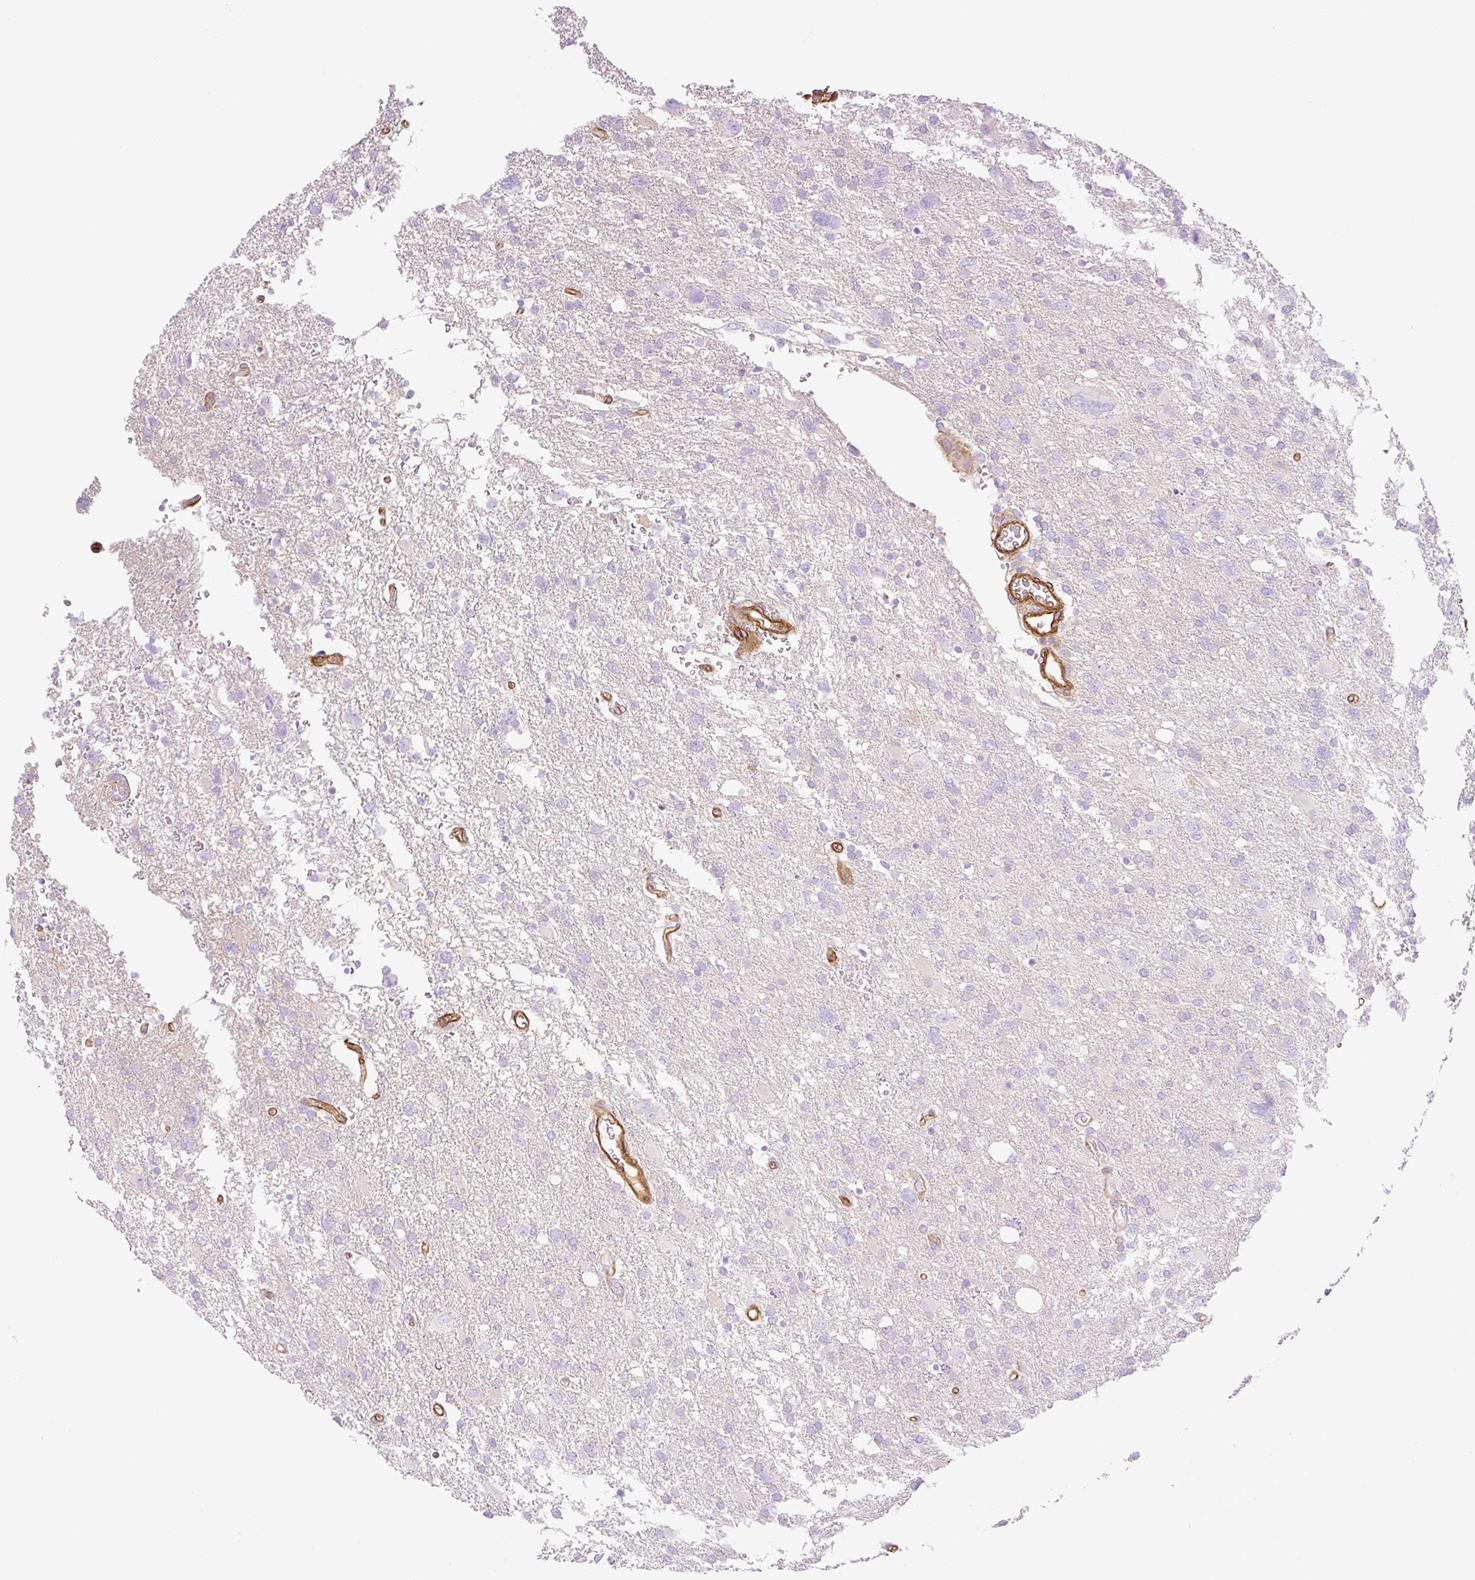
{"staining": {"intensity": "negative", "quantity": "none", "location": "none"}, "tissue": "glioma", "cell_type": "Tumor cells", "image_type": "cancer", "snomed": [{"axis": "morphology", "description": "Glioma, malignant, High grade"}, {"axis": "topography", "description": "Brain"}], "caption": "High magnification brightfield microscopy of glioma stained with DAB (3,3'-diaminobenzidine) (brown) and counterstained with hematoxylin (blue): tumor cells show no significant staining.", "gene": "EHD3", "patient": {"sex": "male", "age": 61}}